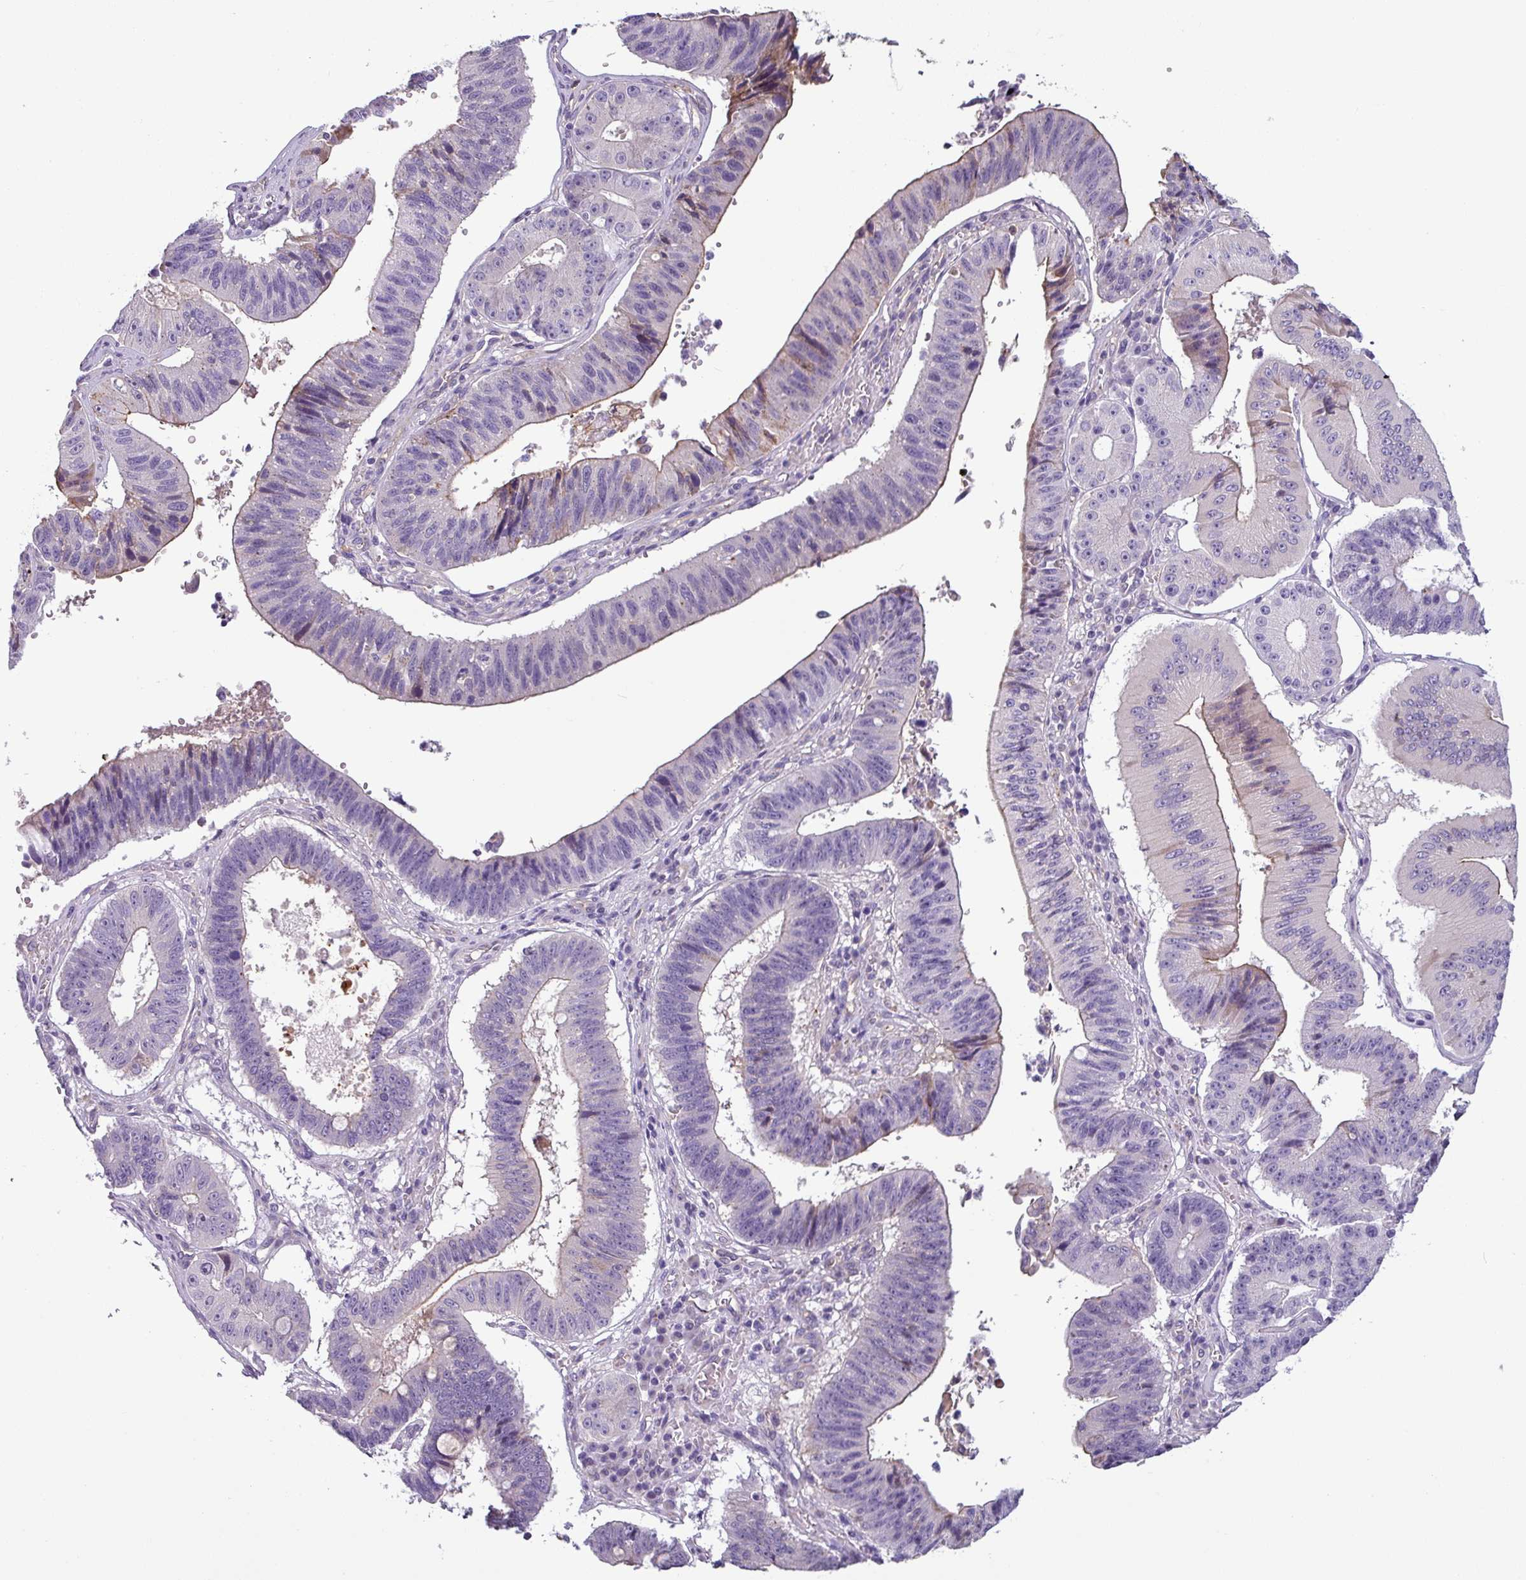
{"staining": {"intensity": "negative", "quantity": "none", "location": "none"}, "tissue": "stomach cancer", "cell_type": "Tumor cells", "image_type": "cancer", "snomed": [{"axis": "morphology", "description": "Adenocarcinoma, NOS"}, {"axis": "topography", "description": "Stomach"}], "caption": "This is a image of IHC staining of adenocarcinoma (stomach), which shows no positivity in tumor cells.", "gene": "TMEM178B", "patient": {"sex": "male", "age": 59}}